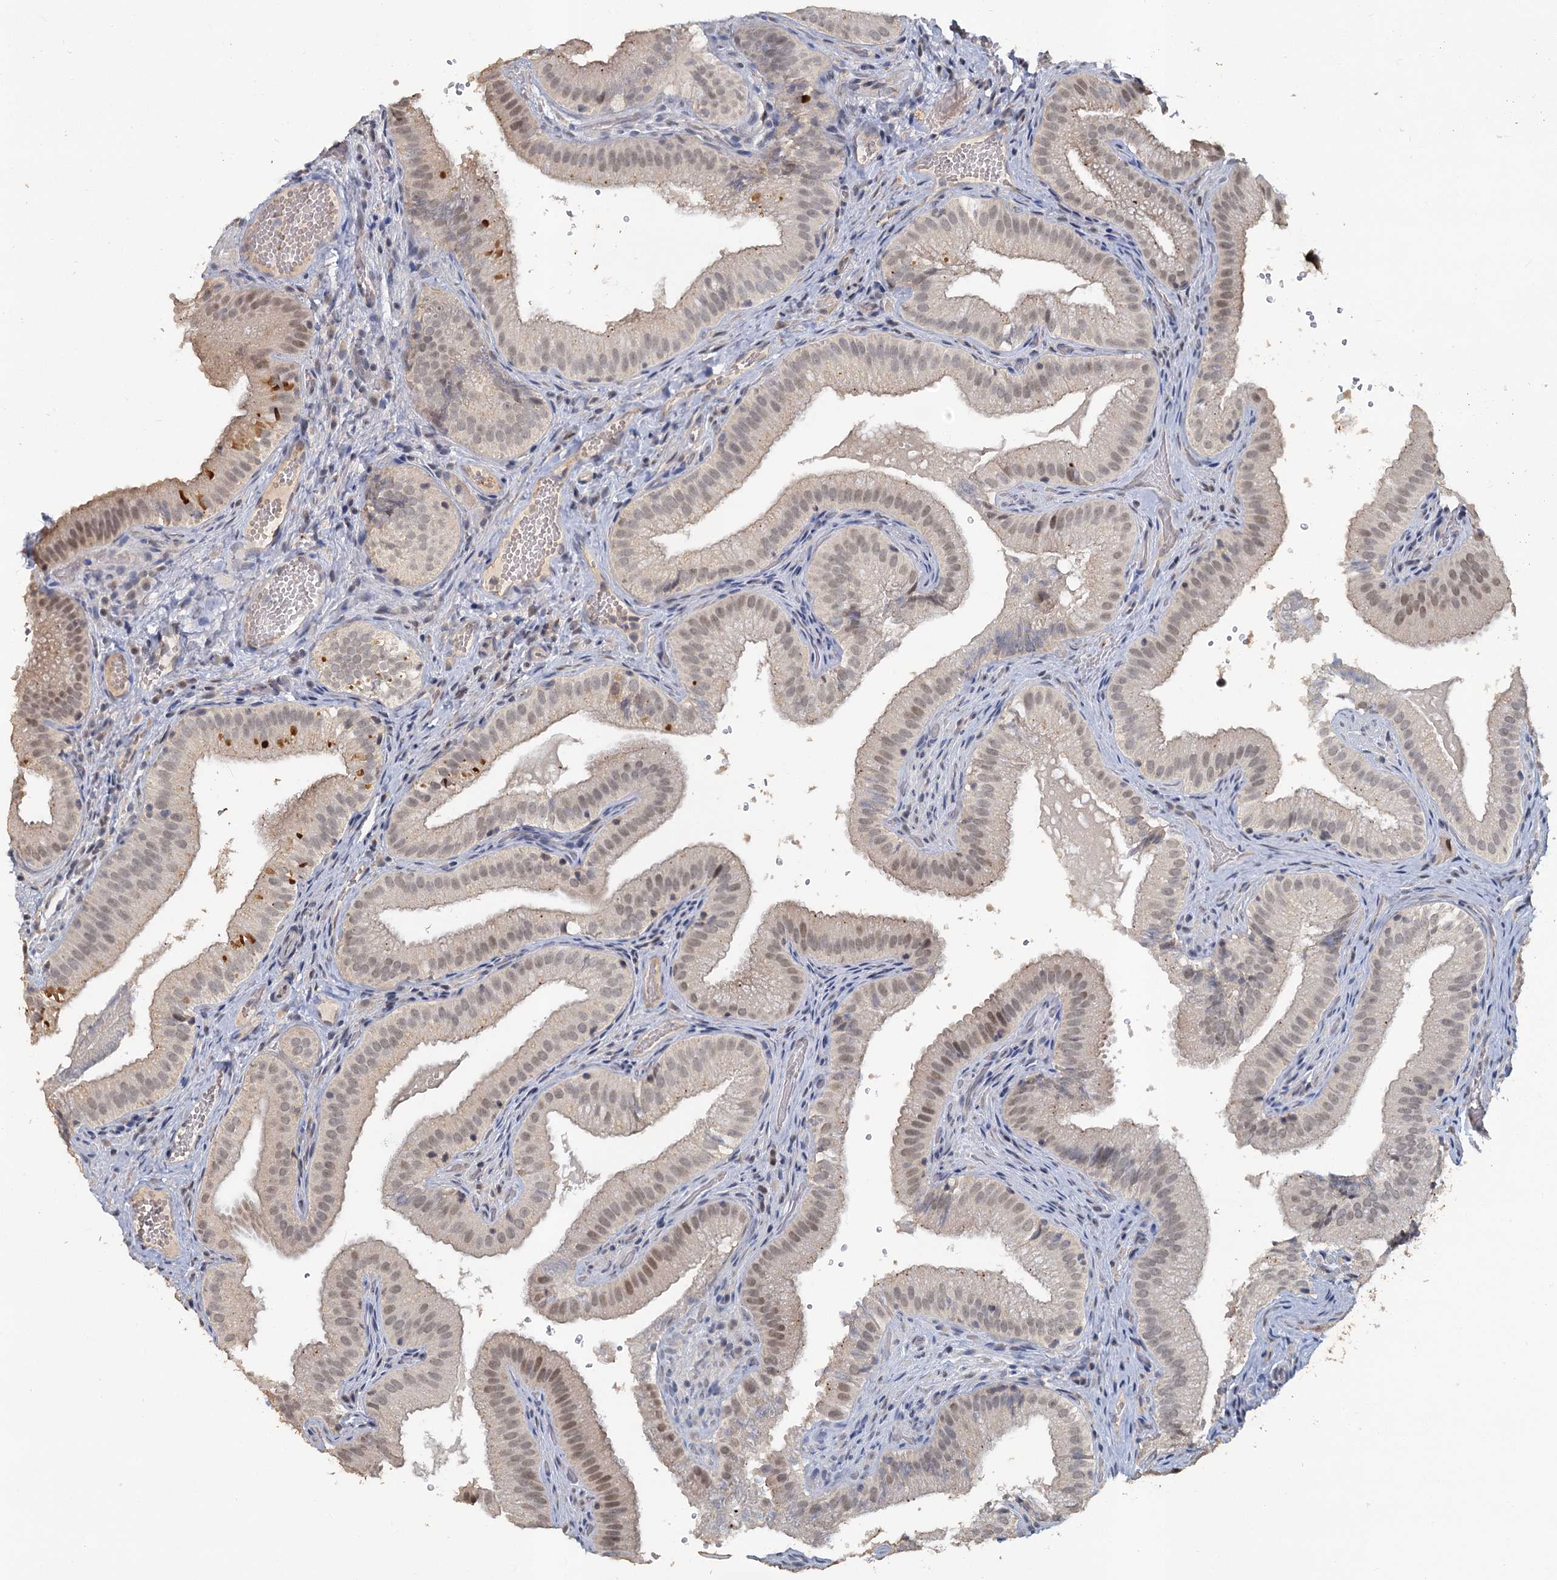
{"staining": {"intensity": "weak", "quantity": "<25%", "location": "nuclear"}, "tissue": "gallbladder", "cell_type": "Glandular cells", "image_type": "normal", "snomed": [{"axis": "morphology", "description": "Normal tissue, NOS"}, {"axis": "topography", "description": "Gallbladder"}], "caption": "Glandular cells show no significant protein expression in unremarkable gallbladder.", "gene": "MUCL1", "patient": {"sex": "female", "age": 30}}